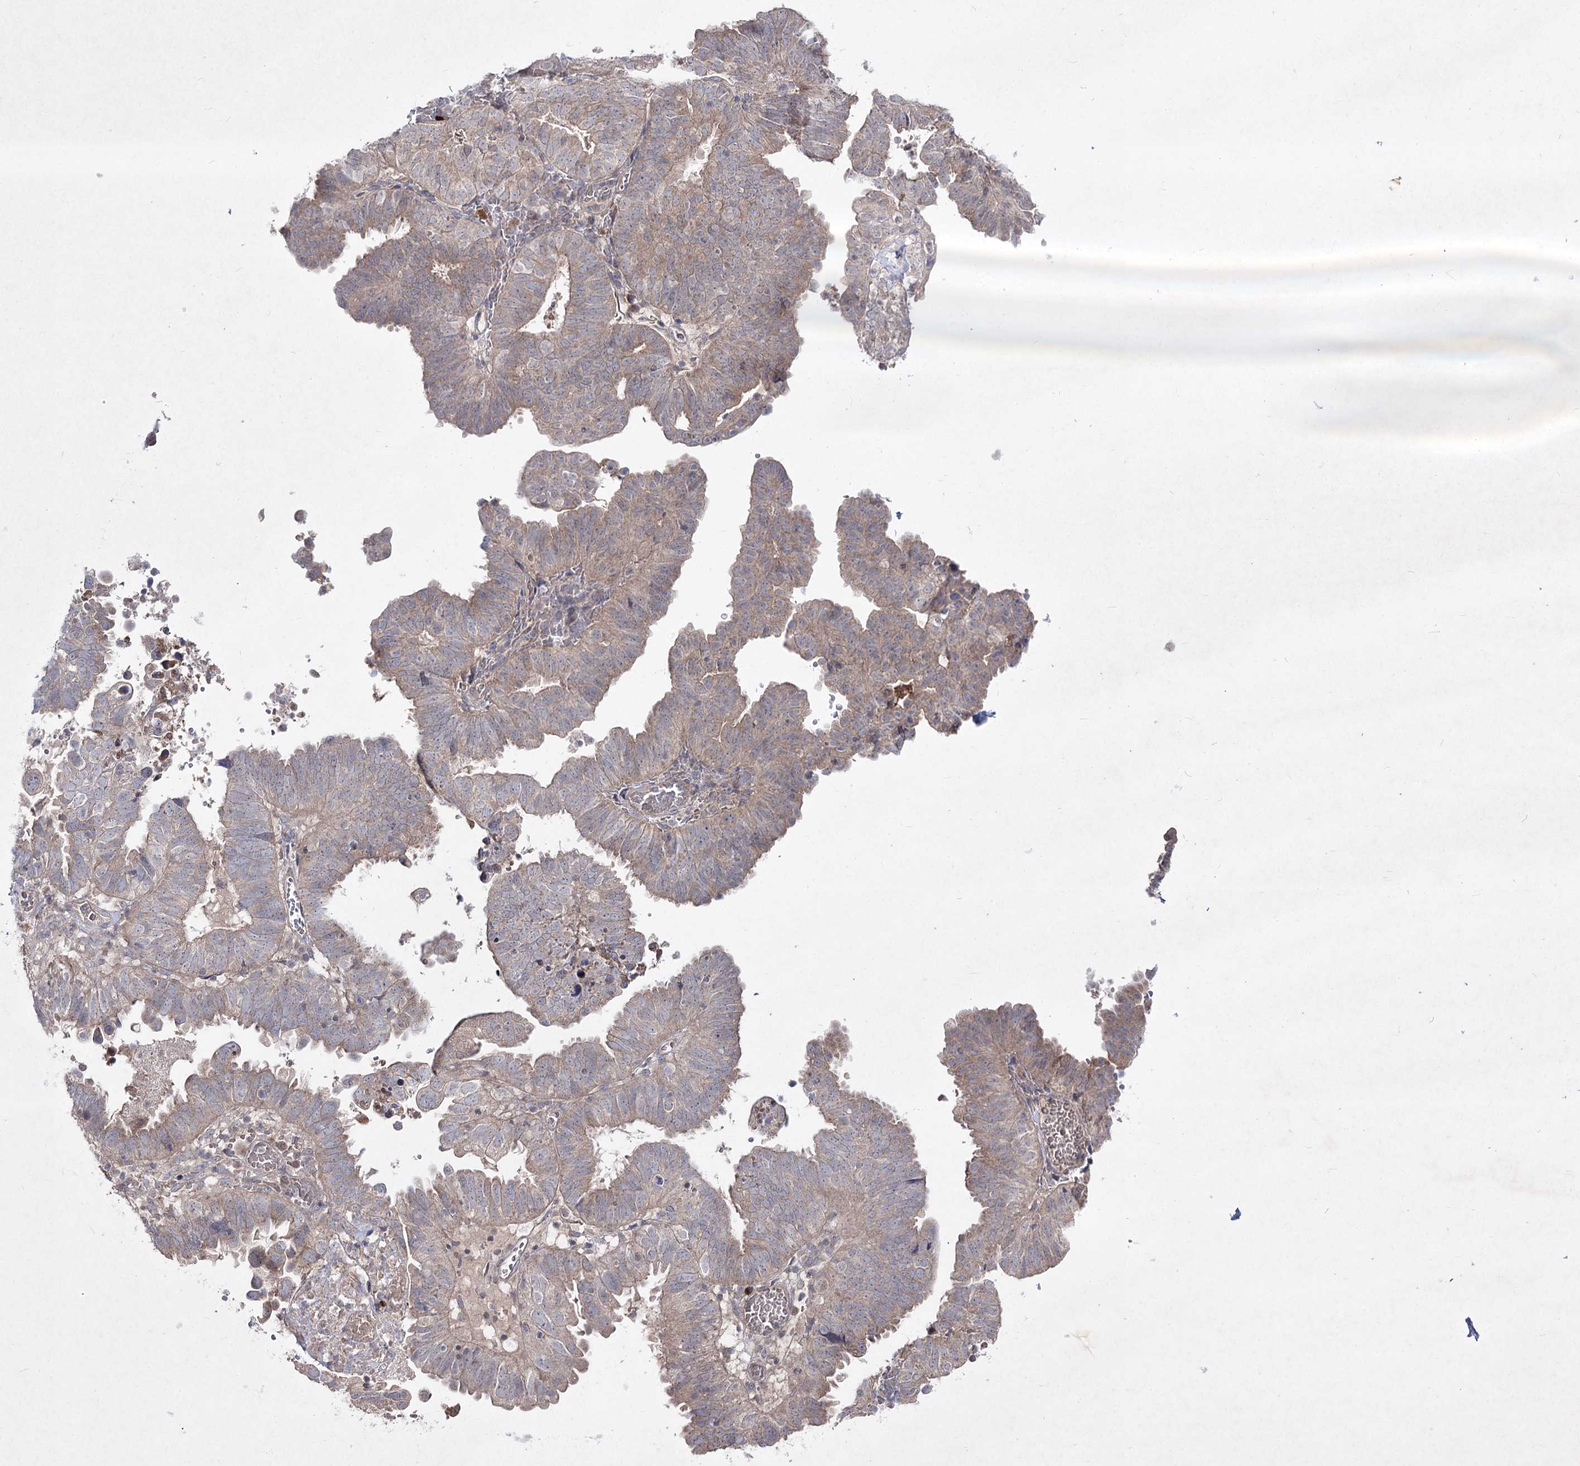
{"staining": {"intensity": "weak", "quantity": "25%-75%", "location": "cytoplasmic/membranous"}, "tissue": "endometrial cancer", "cell_type": "Tumor cells", "image_type": "cancer", "snomed": [{"axis": "morphology", "description": "Adenocarcinoma, NOS"}, {"axis": "topography", "description": "Uterus"}], "caption": "Human adenocarcinoma (endometrial) stained for a protein (brown) displays weak cytoplasmic/membranous positive expression in about 25%-75% of tumor cells.", "gene": "CIB2", "patient": {"sex": "female", "age": 77}}